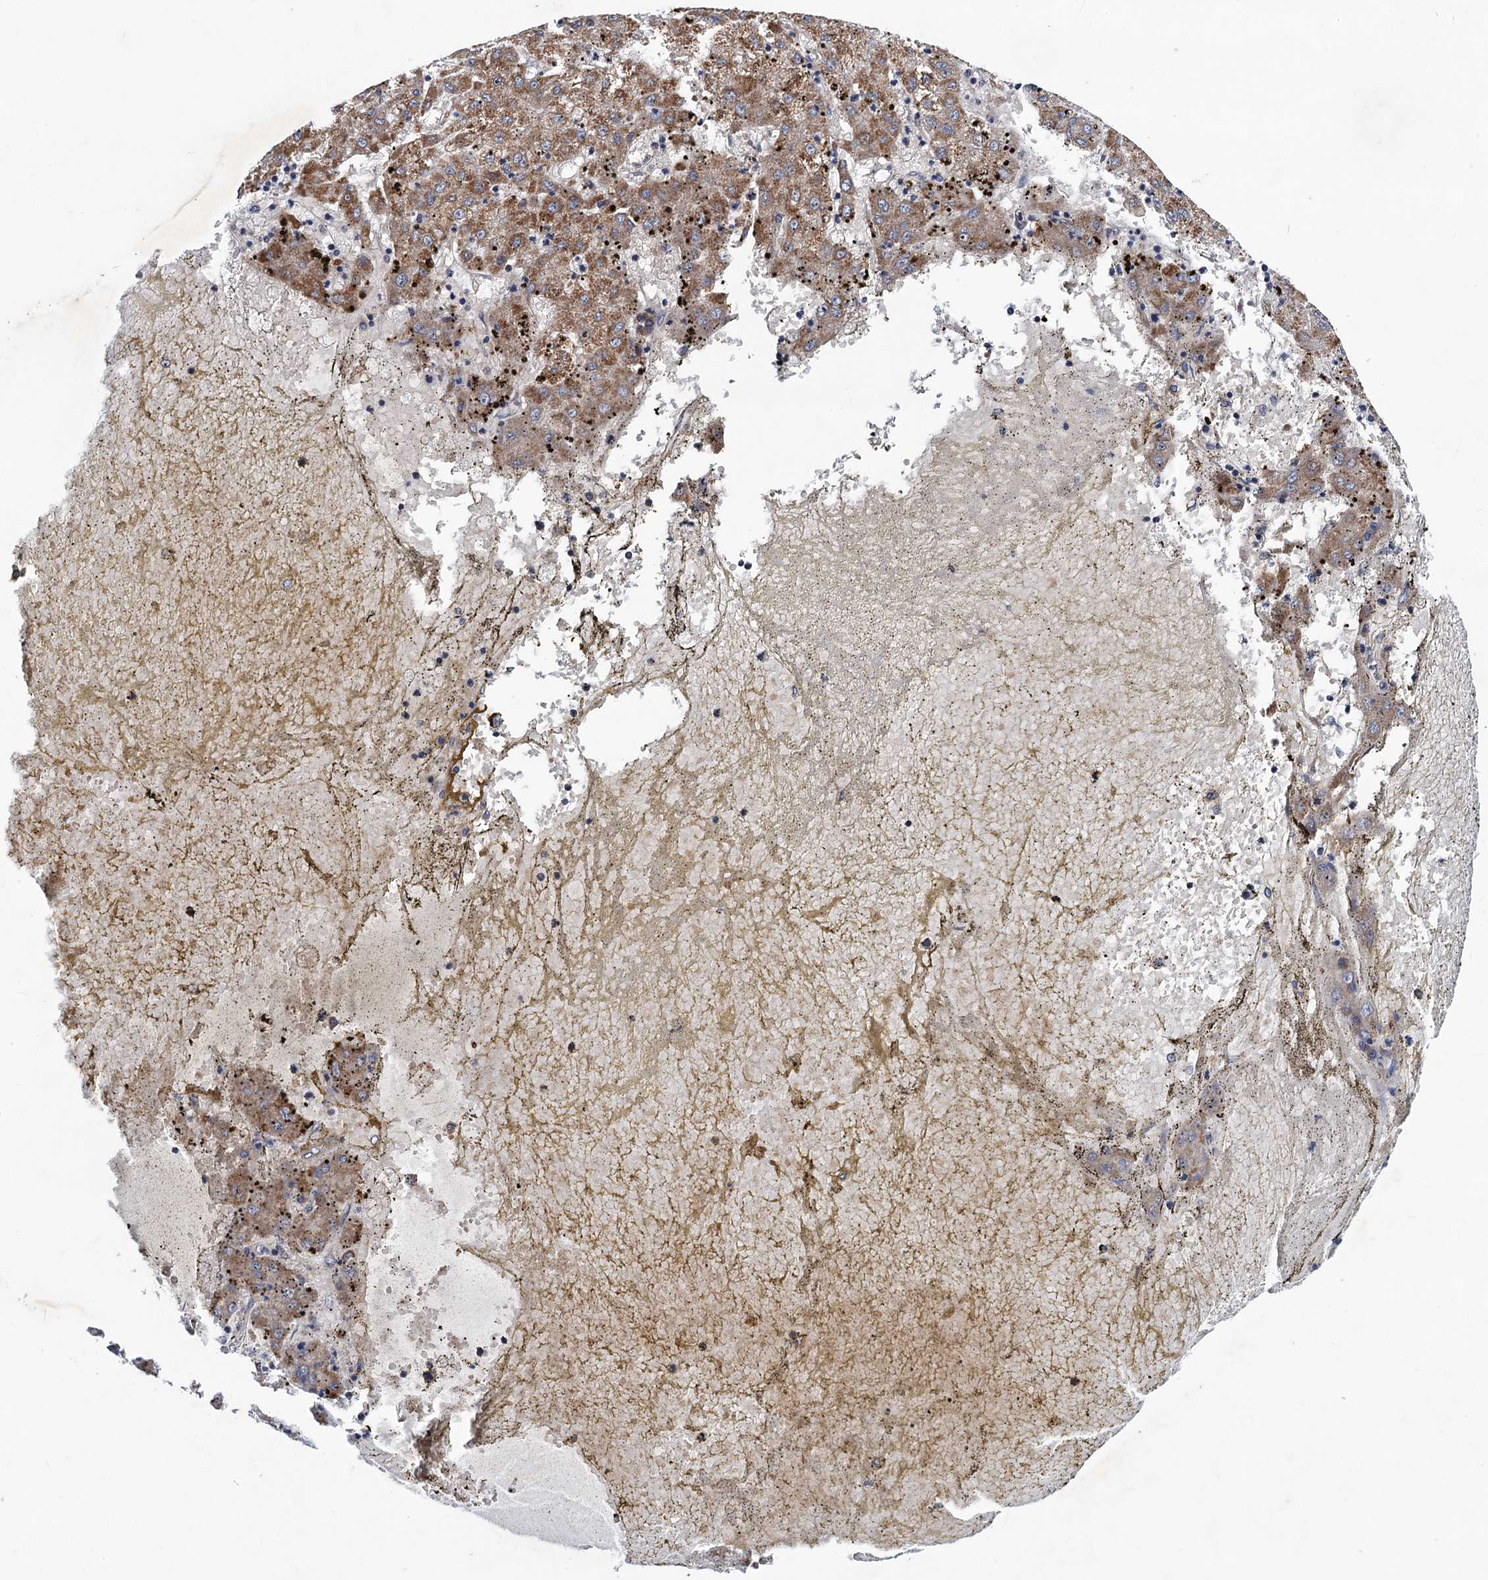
{"staining": {"intensity": "moderate", "quantity": ">75%", "location": "cytoplasmic/membranous"}, "tissue": "liver cancer", "cell_type": "Tumor cells", "image_type": "cancer", "snomed": [{"axis": "morphology", "description": "Carcinoma, Hepatocellular, NOS"}, {"axis": "topography", "description": "Liver"}], "caption": "Immunohistochemistry (IHC) micrograph of neoplastic tissue: human liver hepatocellular carcinoma stained using IHC exhibits medium levels of moderate protein expression localized specifically in the cytoplasmic/membranous of tumor cells, appearing as a cytoplasmic/membranous brown color.", "gene": "VPS37D", "patient": {"sex": "male", "age": 72}}